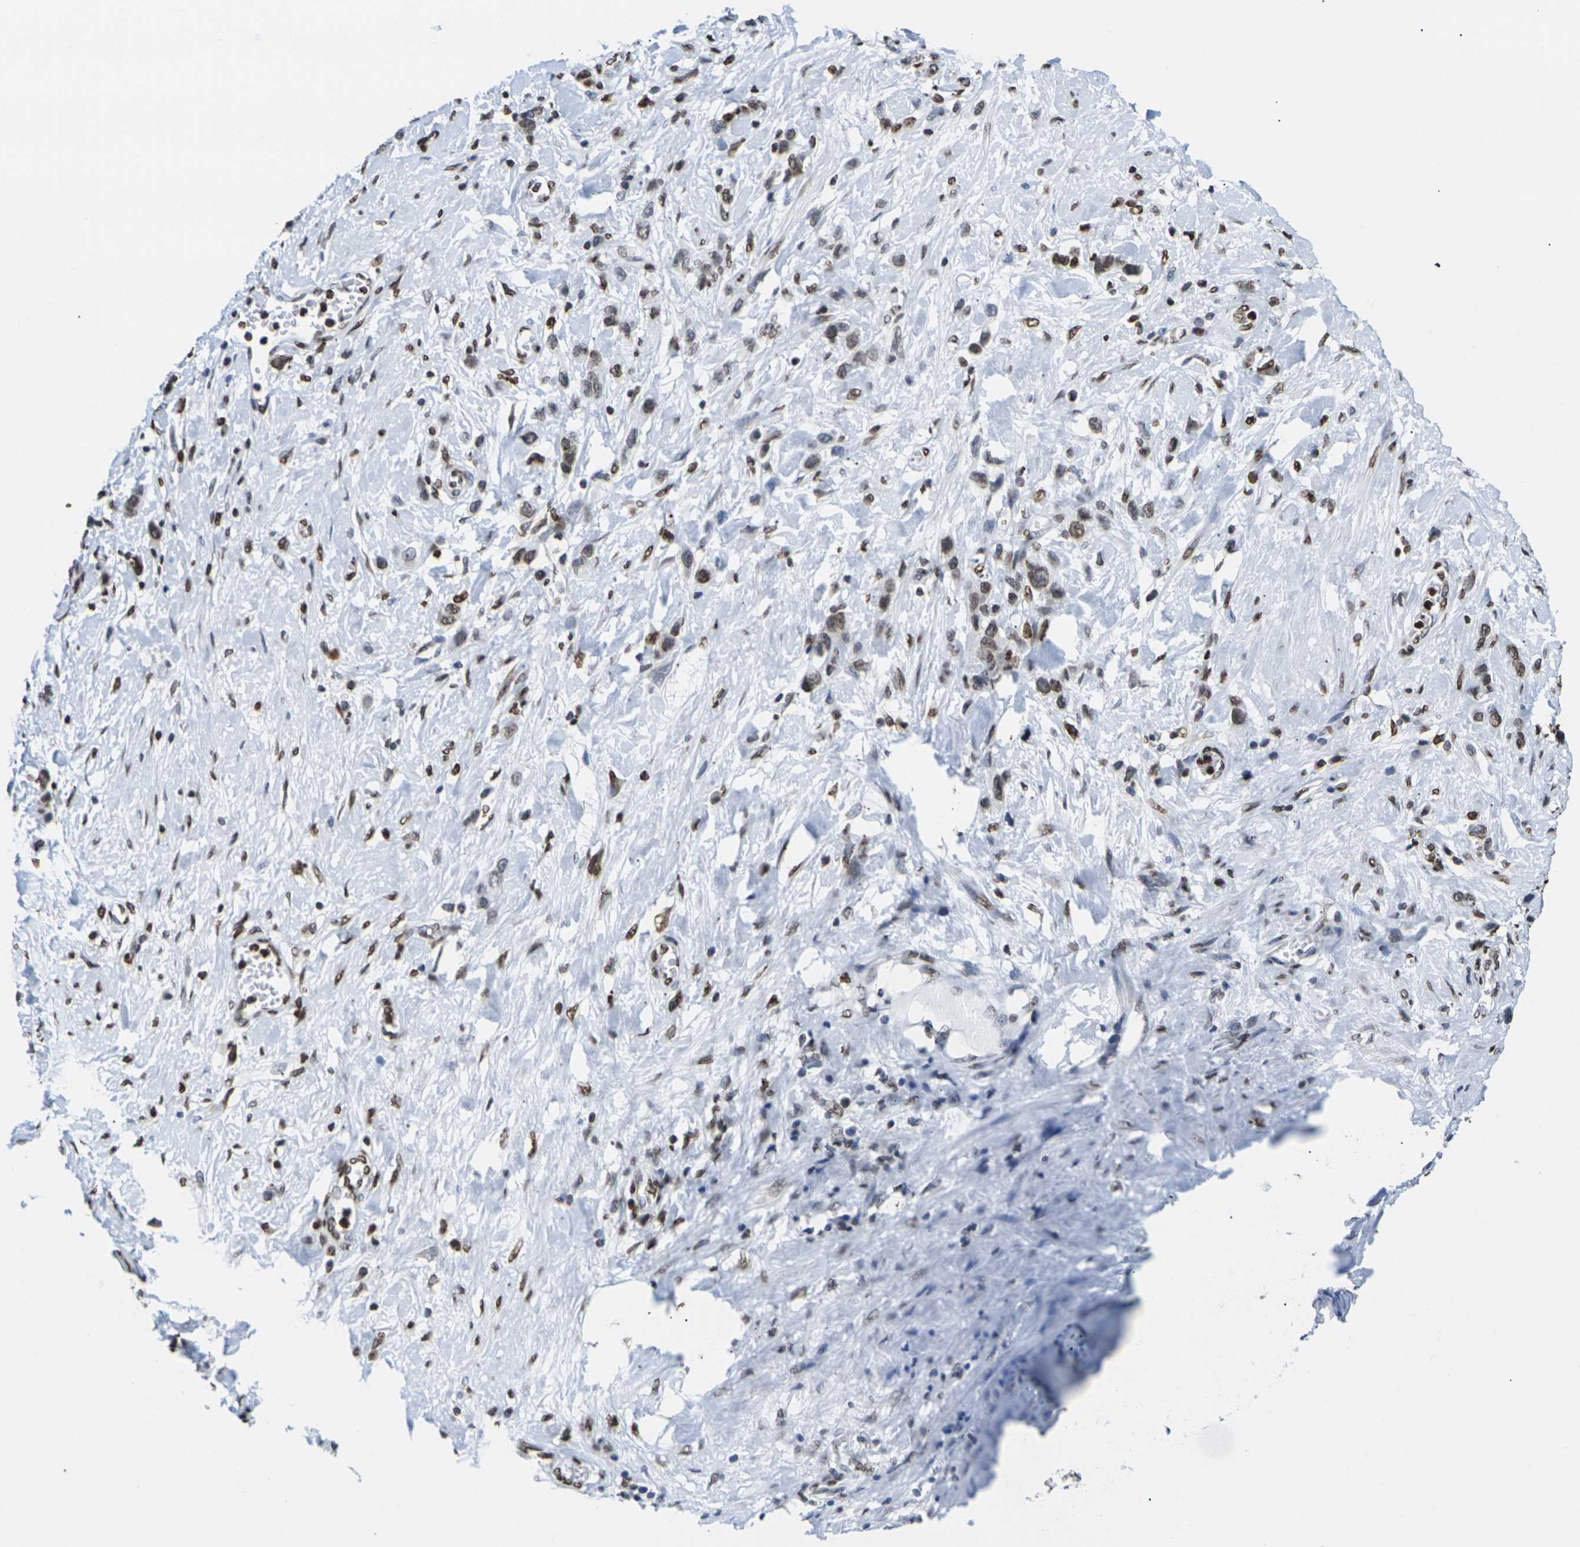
{"staining": {"intensity": "moderate", "quantity": ">75%", "location": "cytoplasmic/membranous,nuclear"}, "tissue": "stomach cancer", "cell_type": "Tumor cells", "image_type": "cancer", "snomed": [{"axis": "morphology", "description": "Adenocarcinoma, NOS"}, {"axis": "morphology", "description": "Adenocarcinoma, High grade"}, {"axis": "topography", "description": "Stomach, upper"}, {"axis": "topography", "description": "Stomach, lower"}], "caption": "Immunohistochemistry of human high-grade adenocarcinoma (stomach) displays medium levels of moderate cytoplasmic/membranous and nuclear positivity in about >75% of tumor cells.", "gene": "H2AC21", "patient": {"sex": "female", "age": 65}}